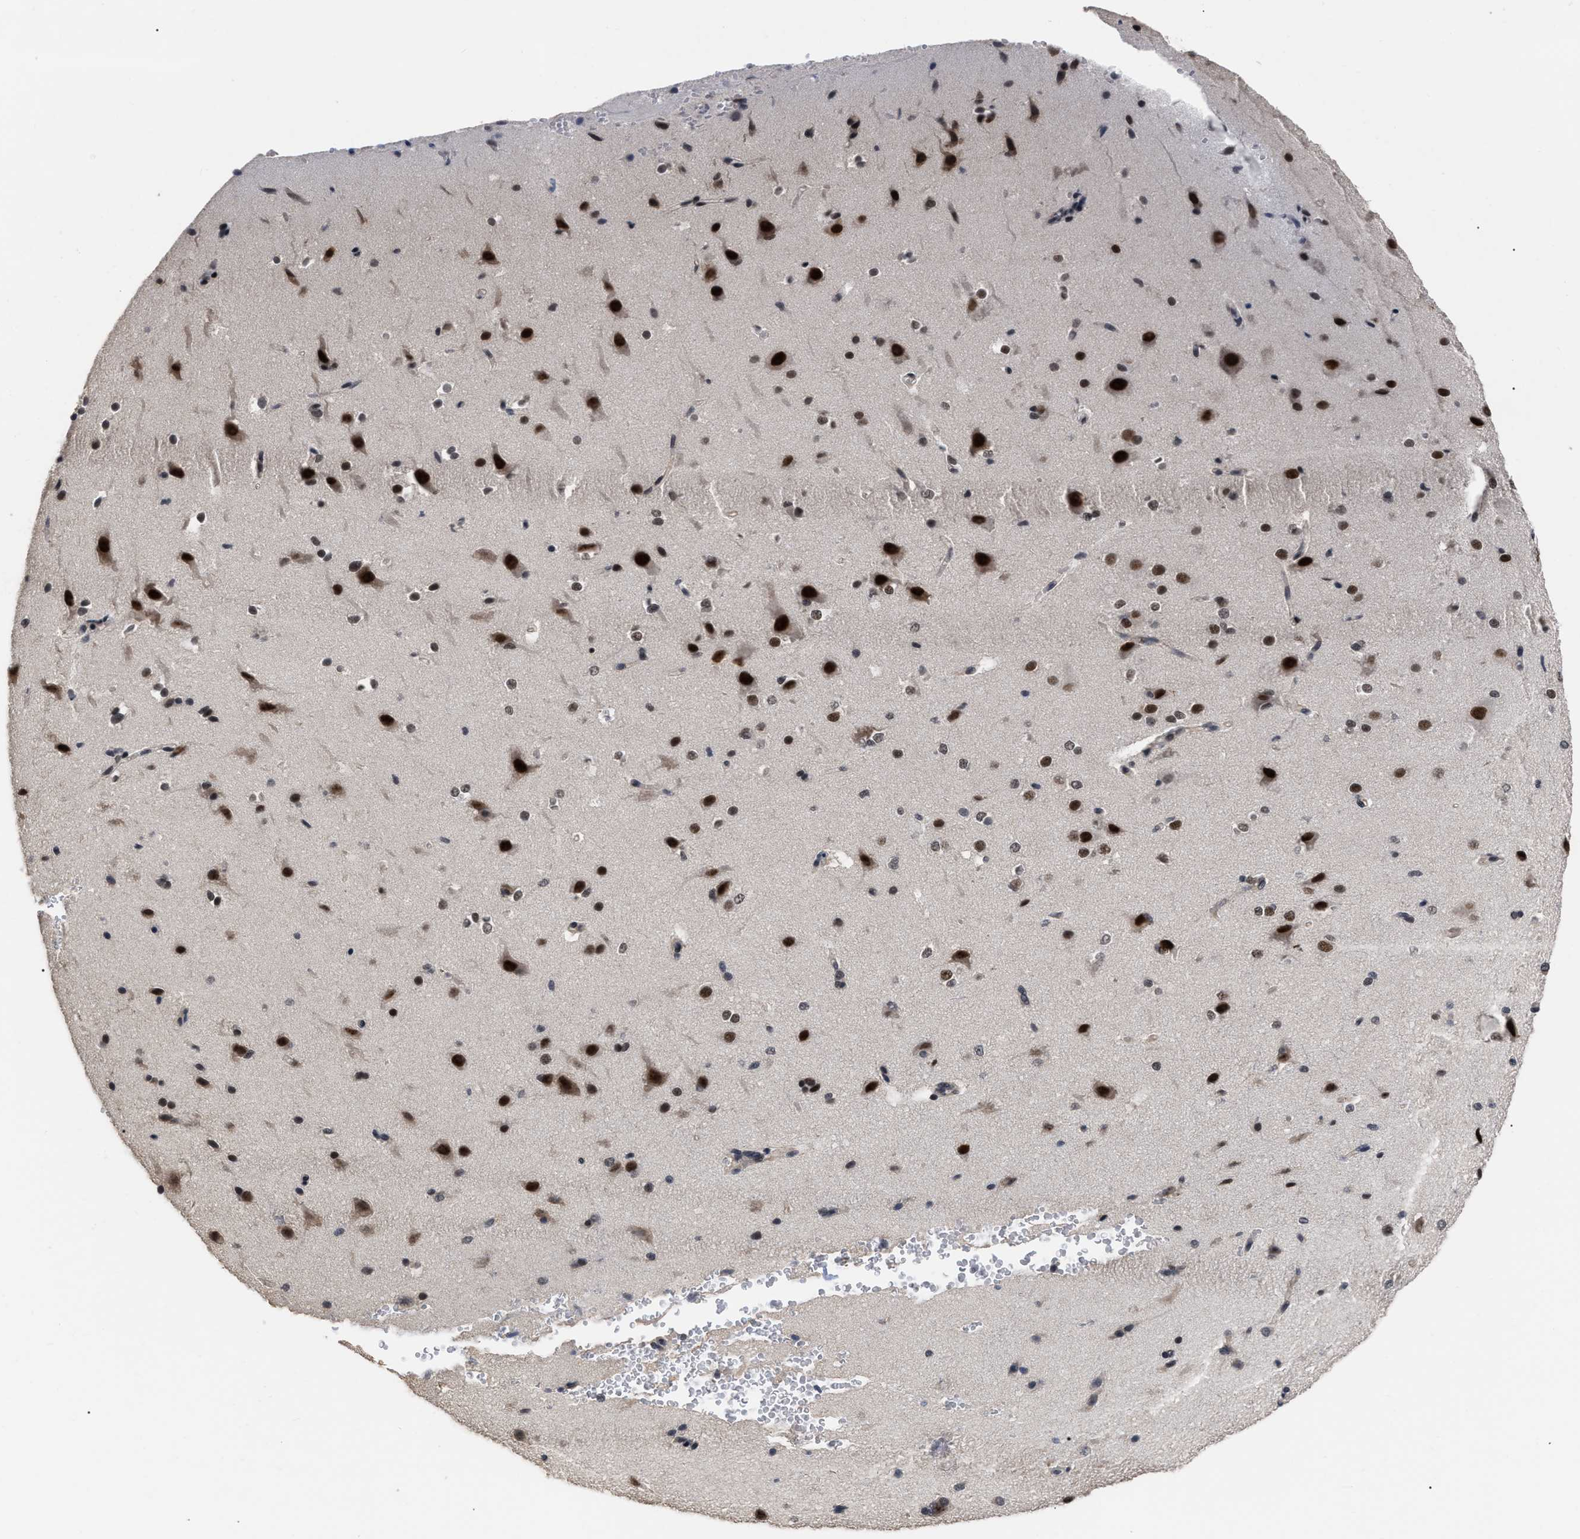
{"staining": {"intensity": "weak", "quantity": "<25%", "location": "nuclear"}, "tissue": "cerebral cortex", "cell_type": "Endothelial cells", "image_type": "normal", "snomed": [{"axis": "morphology", "description": "Normal tissue, NOS"}, {"axis": "morphology", "description": "Developmental malformation"}, {"axis": "topography", "description": "Cerebral cortex"}], "caption": "This micrograph is of unremarkable cerebral cortex stained with IHC to label a protein in brown with the nuclei are counter-stained blue. There is no expression in endothelial cells. (Brightfield microscopy of DAB immunohistochemistry (IHC) at high magnification).", "gene": "JAZF1", "patient": {"sex": "female", "age": 30}}